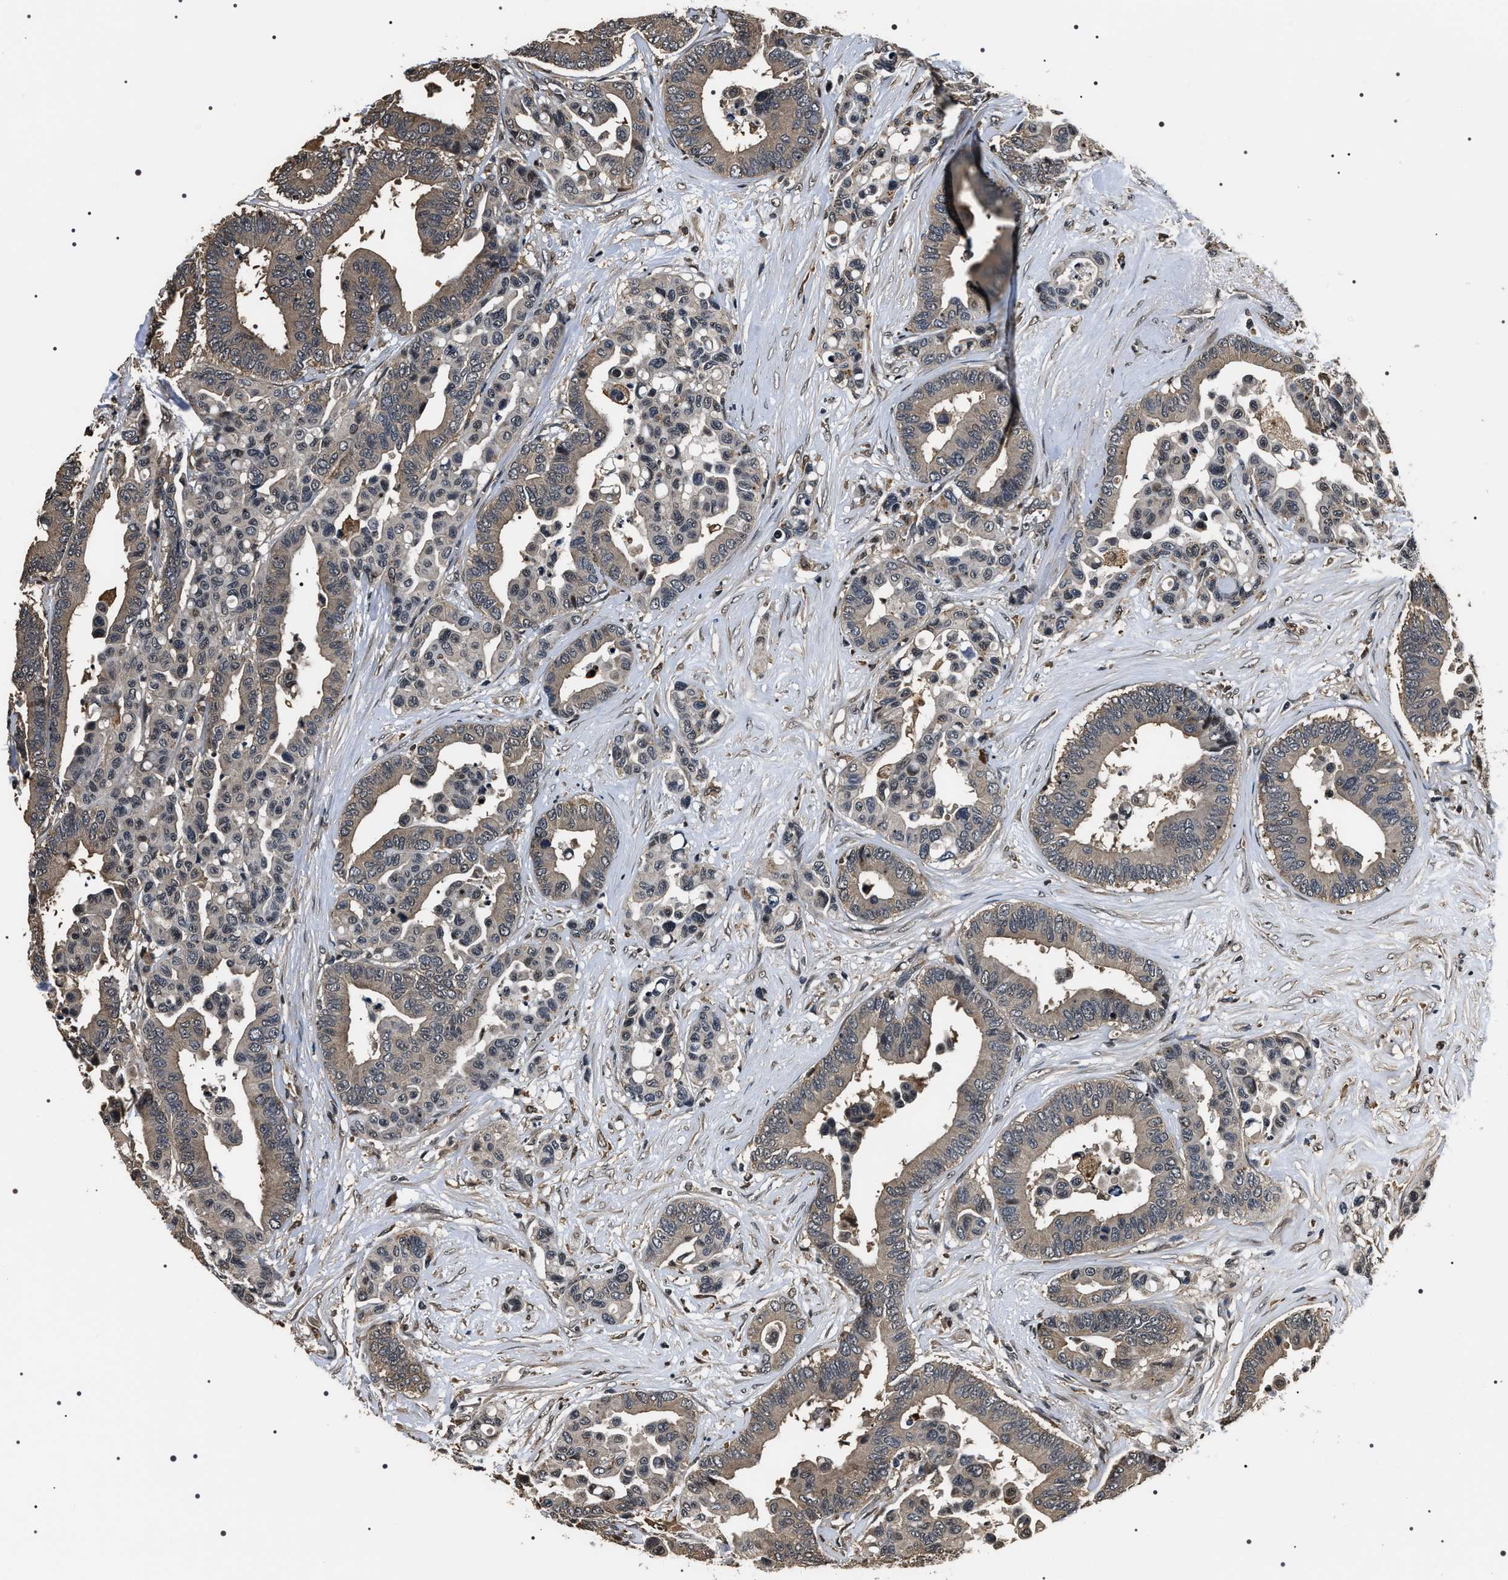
{"staining": {"intensity": "weak", "quantity": "<25%", "location": "cytoplasmic/membranous"}, "tissue": "colorectal cancer", "cell_type": "Tumor cells", "image_type": "cancer", "snomed": [{"axis": "morphology", "description": "Normal tissue, NOS"}, {"axis": "morphology", "description": "Adenocarcinoma, NOS"}, {"axis": "topography", "description": "Colon"}], "caption": "A micrograph of colorectal adenocarcinoma stained for a protein displays no brown staining in tumor cells. (DAB (3,3'-diaminobenzidine) immunohistochemistry, high magnification).", "gene": "ARHGAP22", "patient": {"sex": "male", "age": 82}}